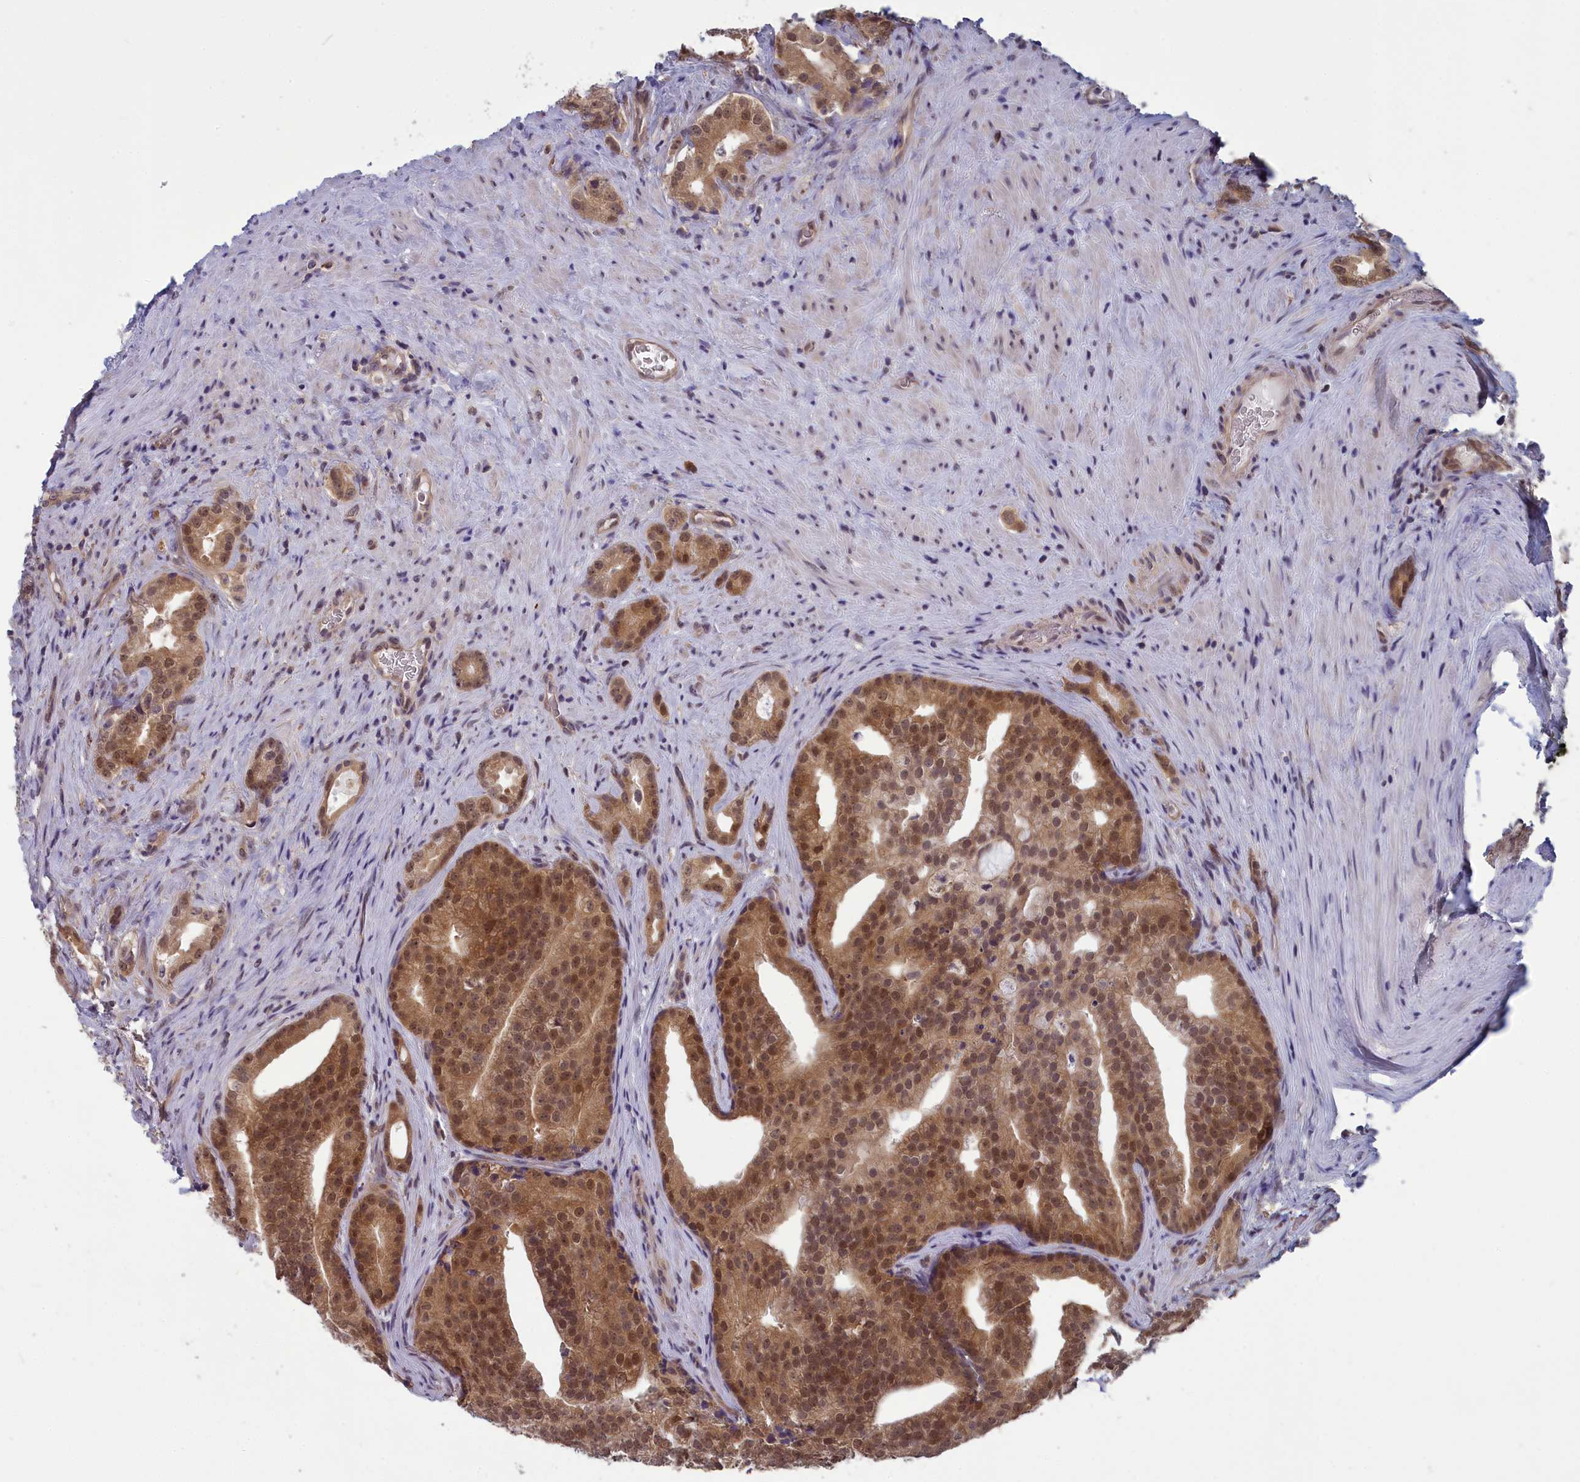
{"staining": {"intensity": "moderate", "quantity": ">75%", "location": "cytoplasmic/membranous,nuclear"}, "tissue": "prostate cancer", "cell_type": "Tumor cells", "image_type": "cancer", "snomed": [{"axis": "morphology", "description": "Adenocarcinoma, Low grade"}, {"axis": "topography", "description": "Prostate"}], "caption": "Human prostate cancer stained with a protein marker displays moderate staining in tumor cells.", "gene": "MRI1", "patient": {"sex": "male", "age": 71}}